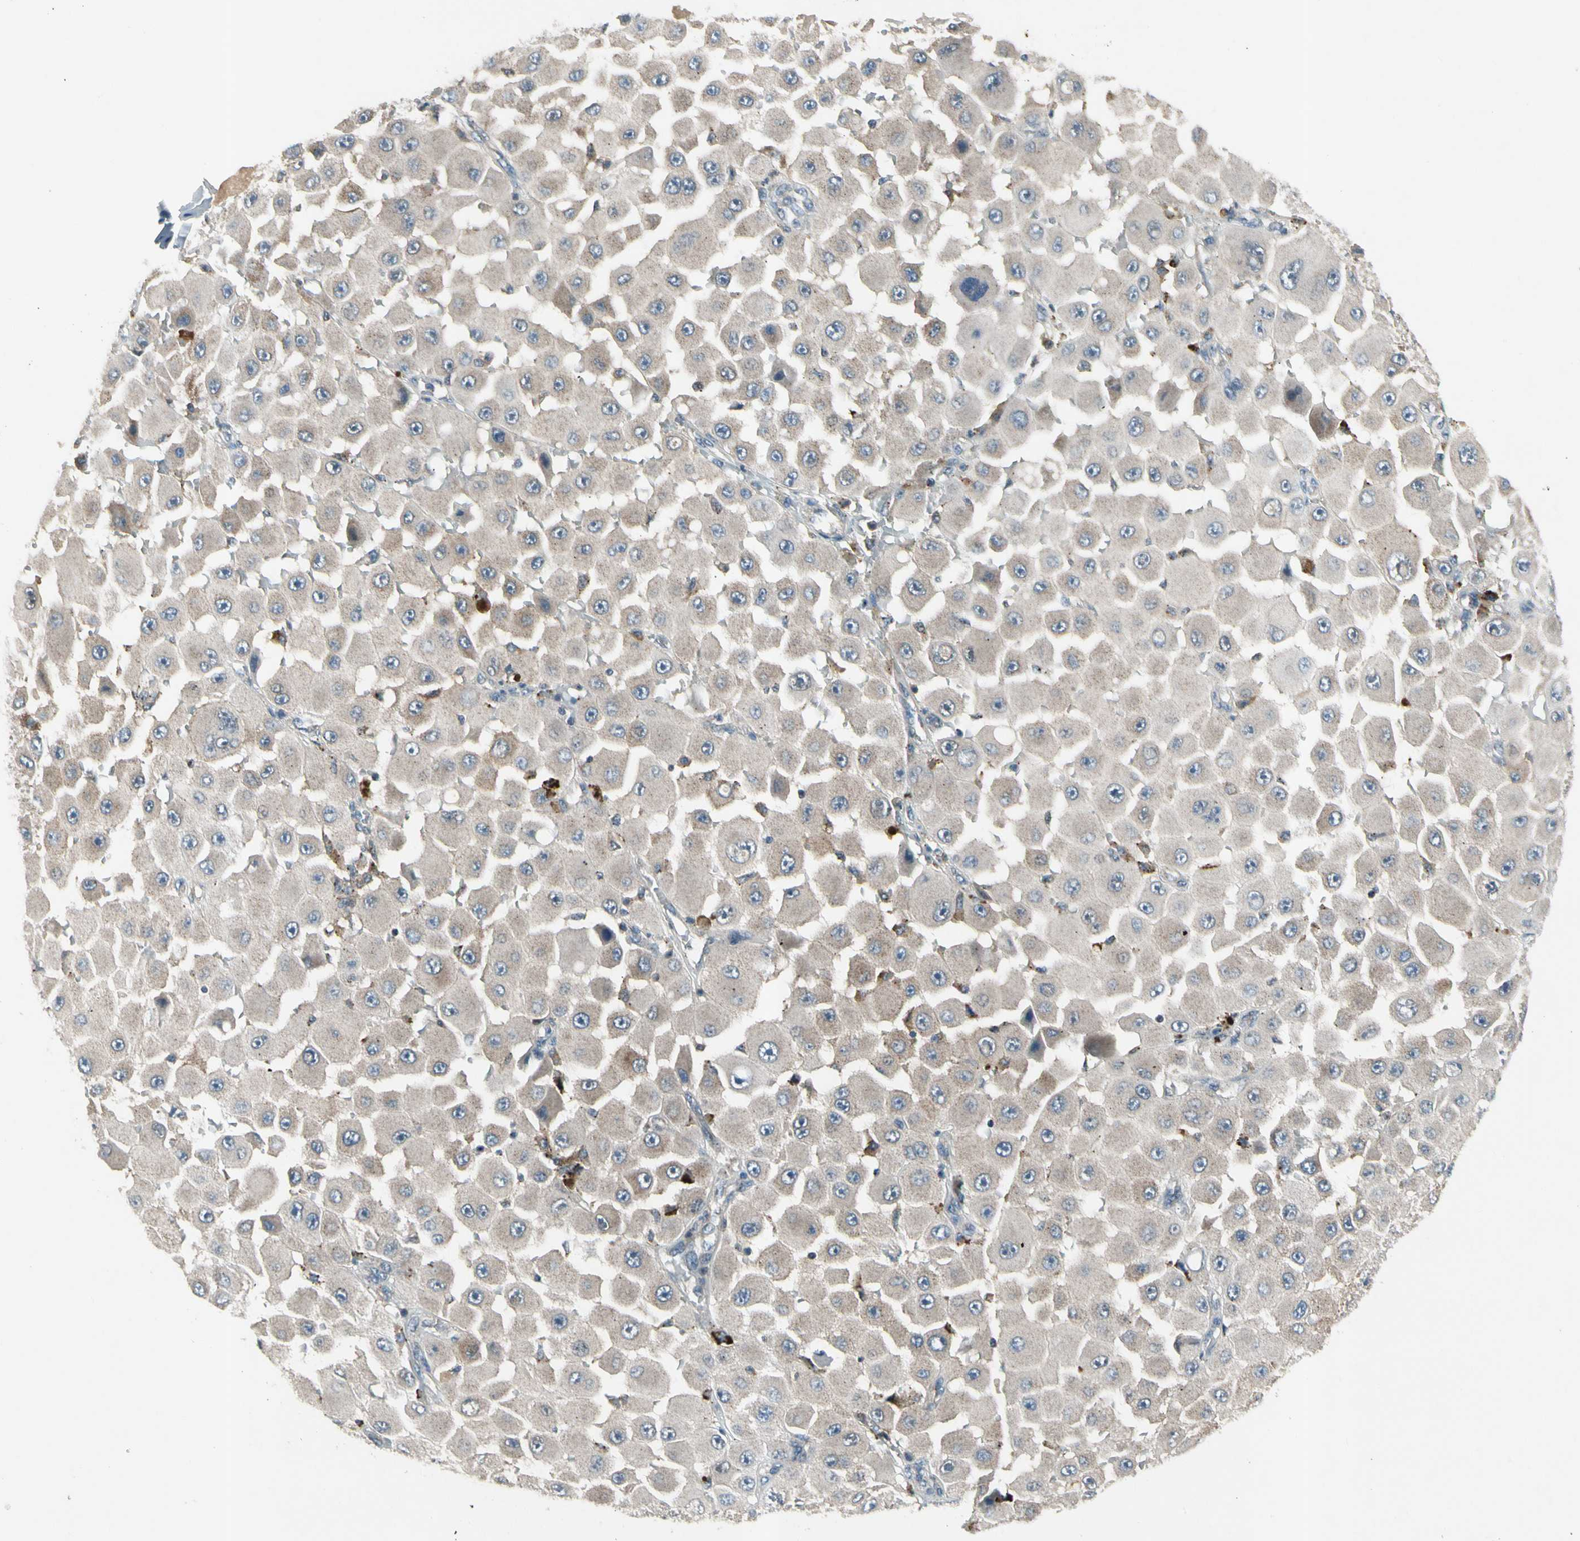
{"staining": {"intensity": "moderate", "quantity": "<25%", "location": "cytoplasmic/membranous"}, "tissue": "melanoma", "cell_type": "Tumor cells", "image_type": "cancer", "snomed": [{"axis": "morphology", "description": "Malignant melanoma, NOS"}, {"axis": "topography", "description": "Skin"}], "caption": "Moderate cytoplasmic/membranous staining for a protein is identified in approximately <25% of tumor cells of malignant melanoma using immunohistochemistry.", "gene": "NMI", "patient": {"sex": "female", "age": 81}}